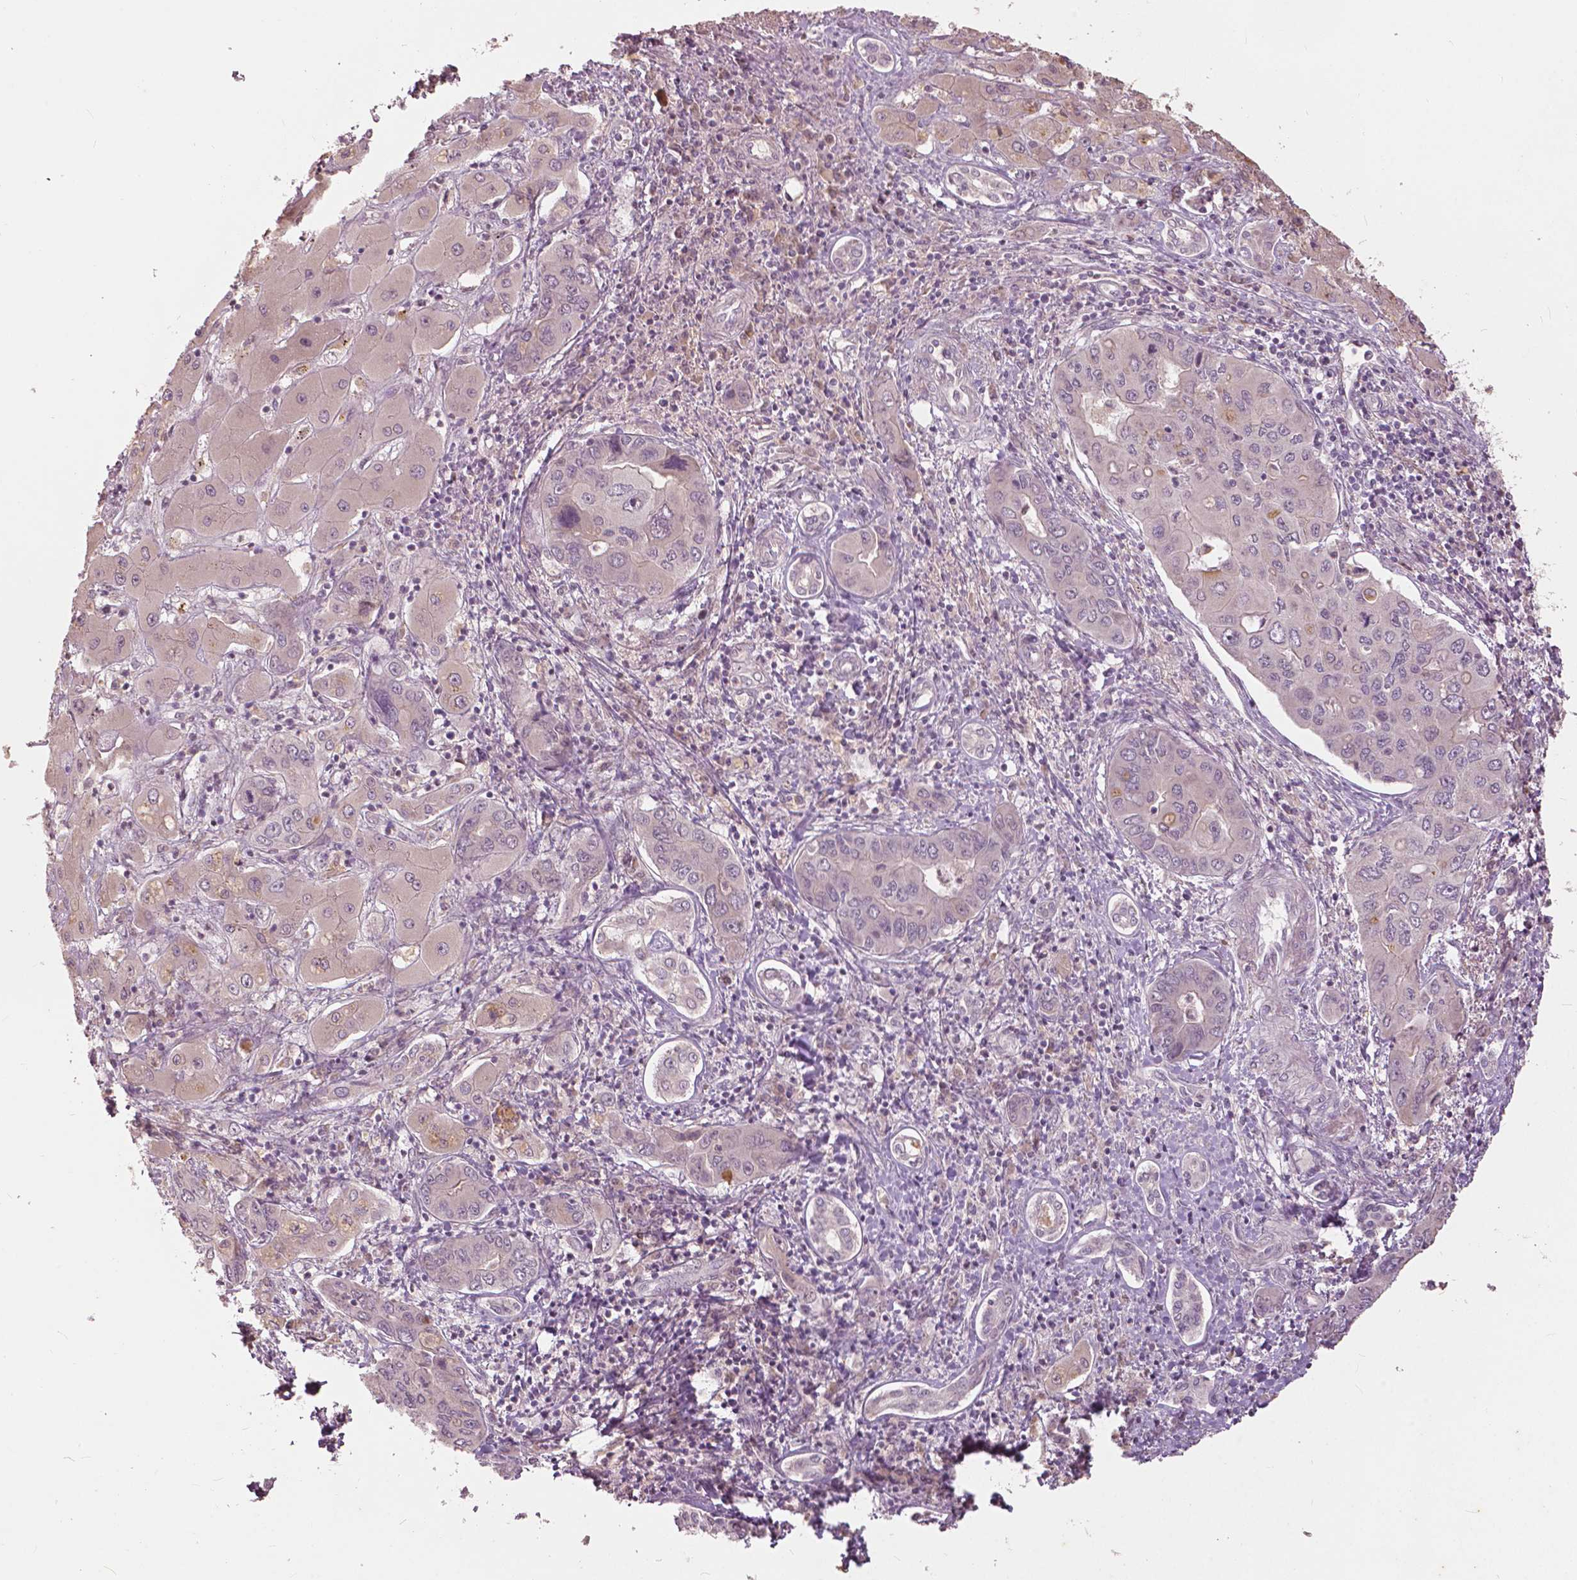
{"staining": {"intensity": "weak", "quantity": "<25%", "location": "nuclear"}, "tissue": "liver cancer", "cell_type": "Tumor cells", "image_type": "cancer", "snomed": [{"axis": "morphology", "description": "Cholangiocarcinoma"}, {"axis": "topography", "description": "Liver"}], "caption": "High magnification brightfield microscopy of cholangiocarcinoma (liver) stained with DAB (brown) and counterstained with hematoxylin (blue): tumor cells show no significant expression. (DAB IHC with hematoxylin counter stain).", "gene": "ANGPTL4", "patient": {"sex": "male", "age": 67}}